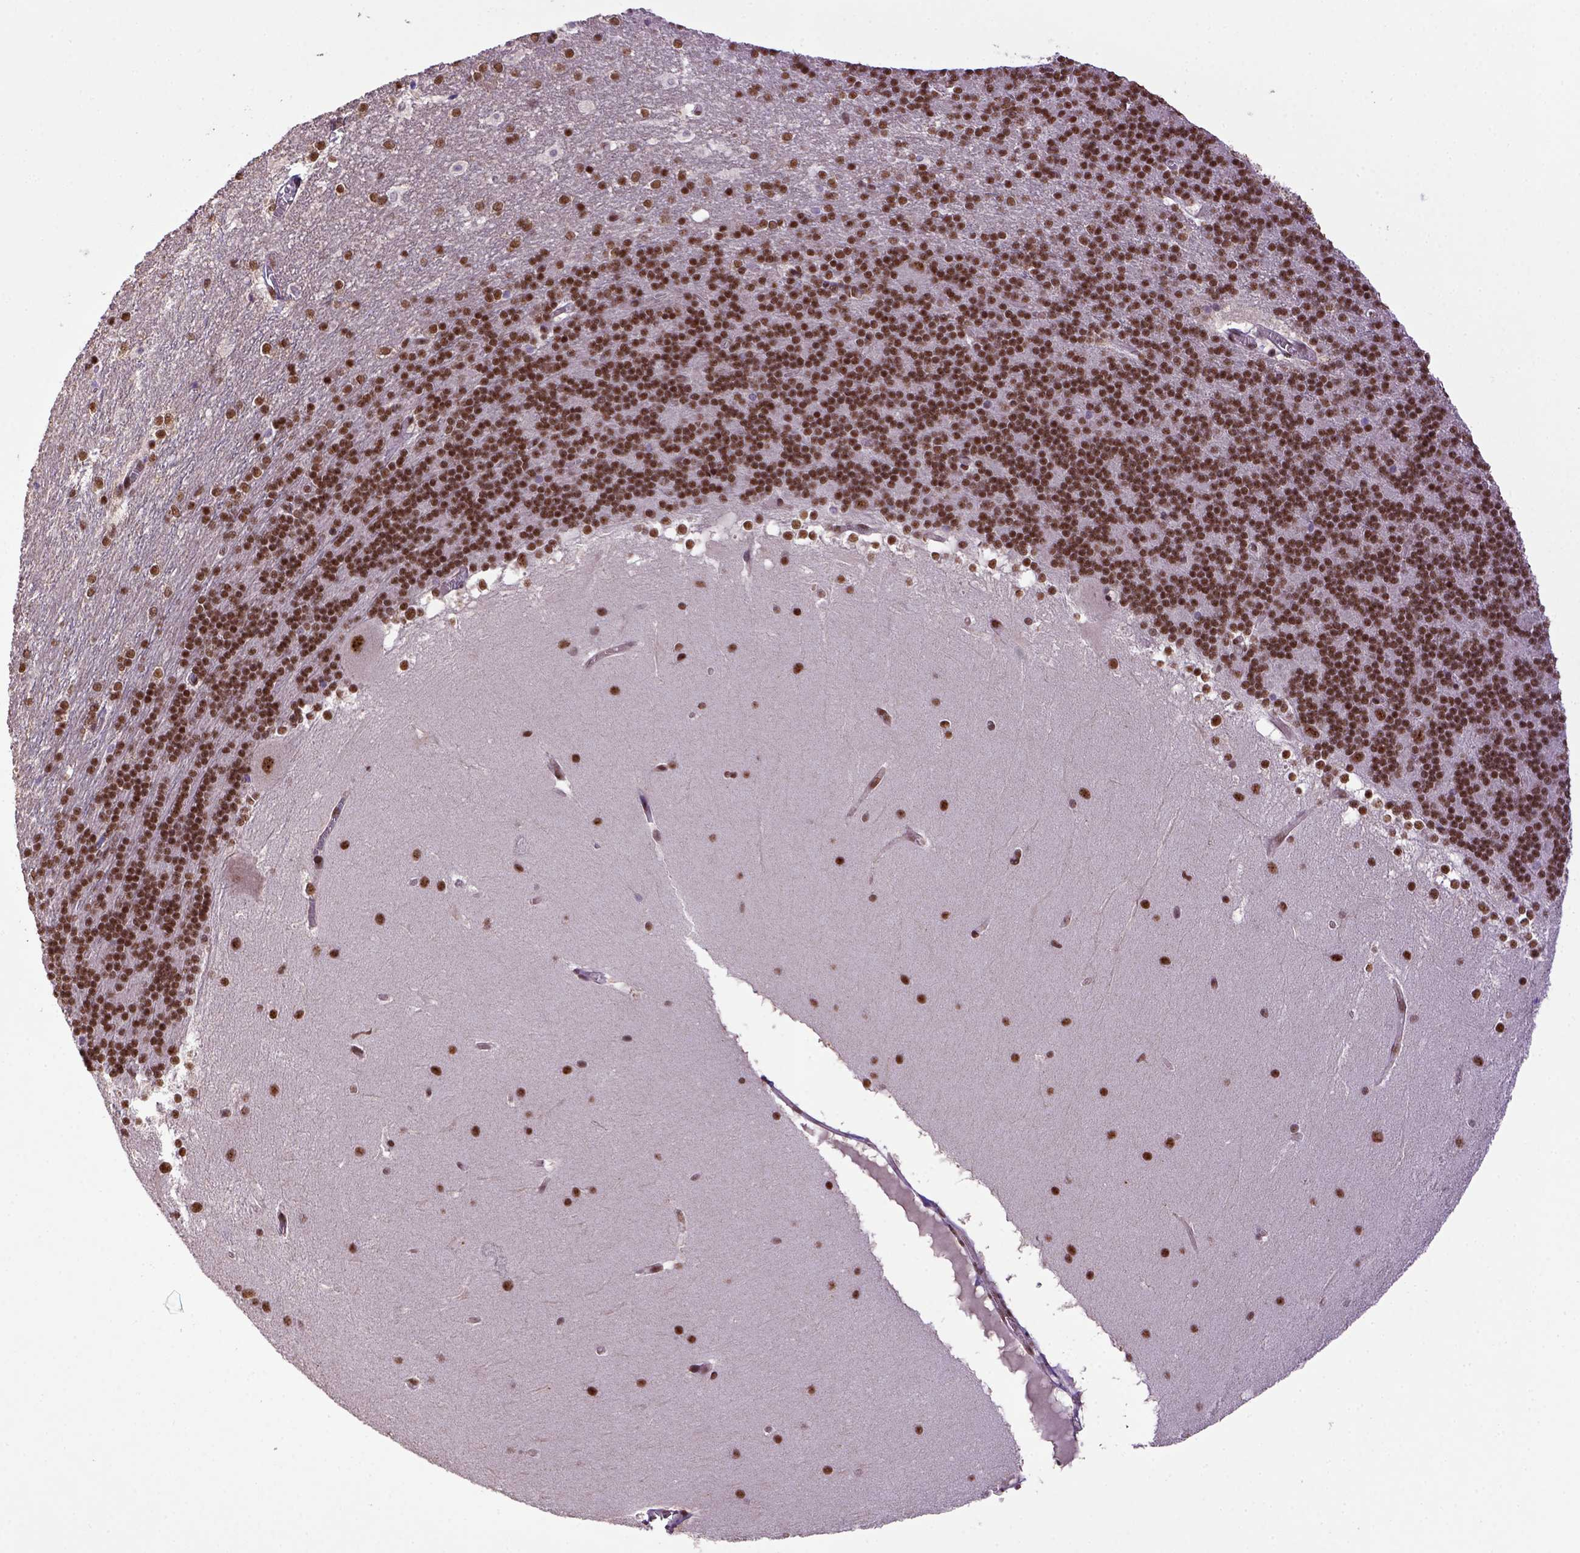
{"staining": {"intensity": "strong", "quantity": ">75%", "location": "nuclear"}, "tissue": "cerebellum", "cell_type": "Cells in granular layer", "image_type": "normal", "snomed": [{"axis": "morphology", "description": "Normal tissue, NOS"}, {"axis": "topography", "description": "Cerebellum"}], "caption": "IHC of unremarkable human cerebellum reveals high levels of strong nuclear expression in approximately >75% of cells in granular layer.", "gene": "PPIG", "patient": {"sex": "female", "age": 19}}